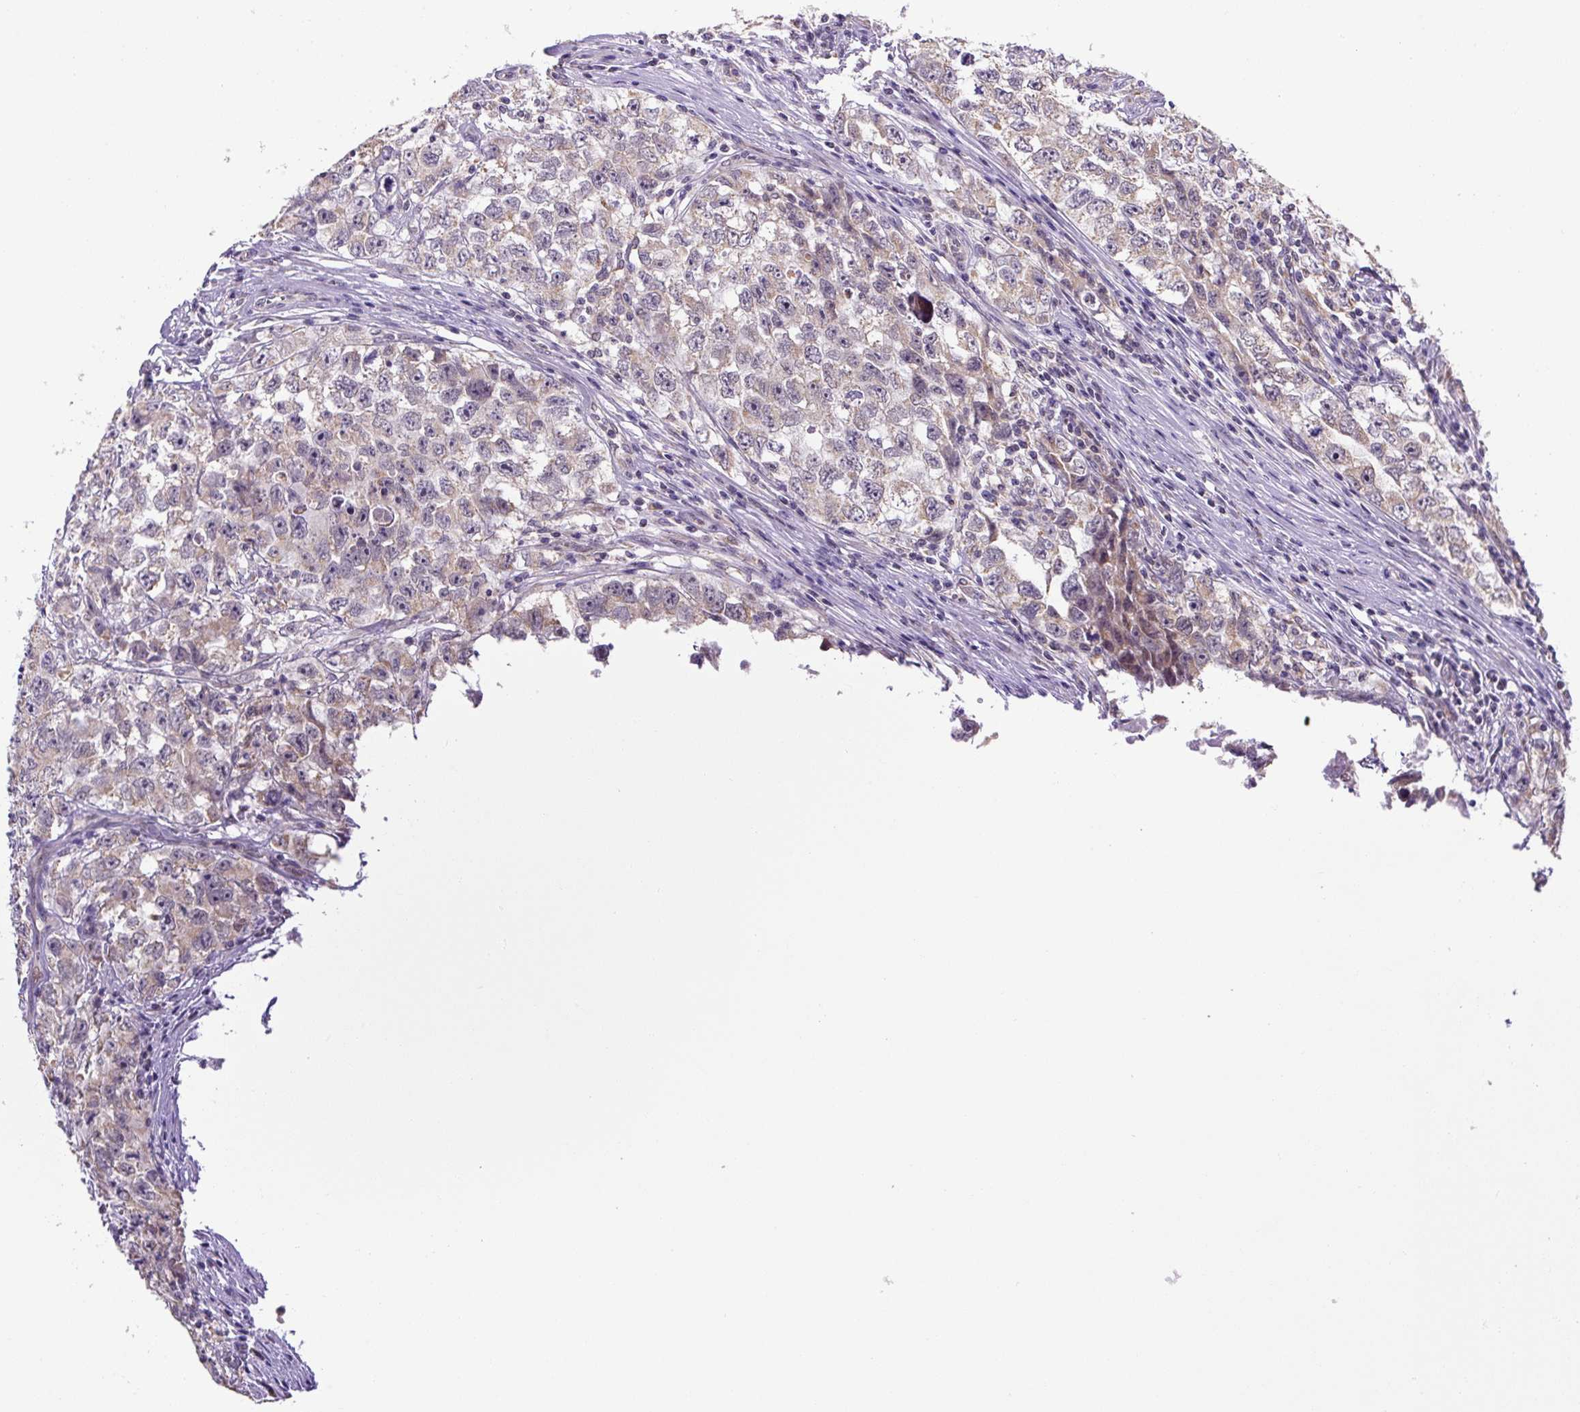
{"staining": {"intensity": "weak", "quantity": "<25%", "location": "cytoplasmic/membranous"}, "tissue": "testis cancer", "cell_type": "Tumor cells", "image_type": "cancer", "snomed": [{"axis": "morphology", "description": "Seminoma, NOS"}, {"axis": "morphology", "description": "Carcinoma, Embryonal, NOS"}, {"axis": "topography", "description": "Testis"}], "caption": "Immunohistochemical staining of testis cancer displays no significant expression in tumor cells.", "gene": "MFSD9", "patient": {"sex": "male", "age": 43}}